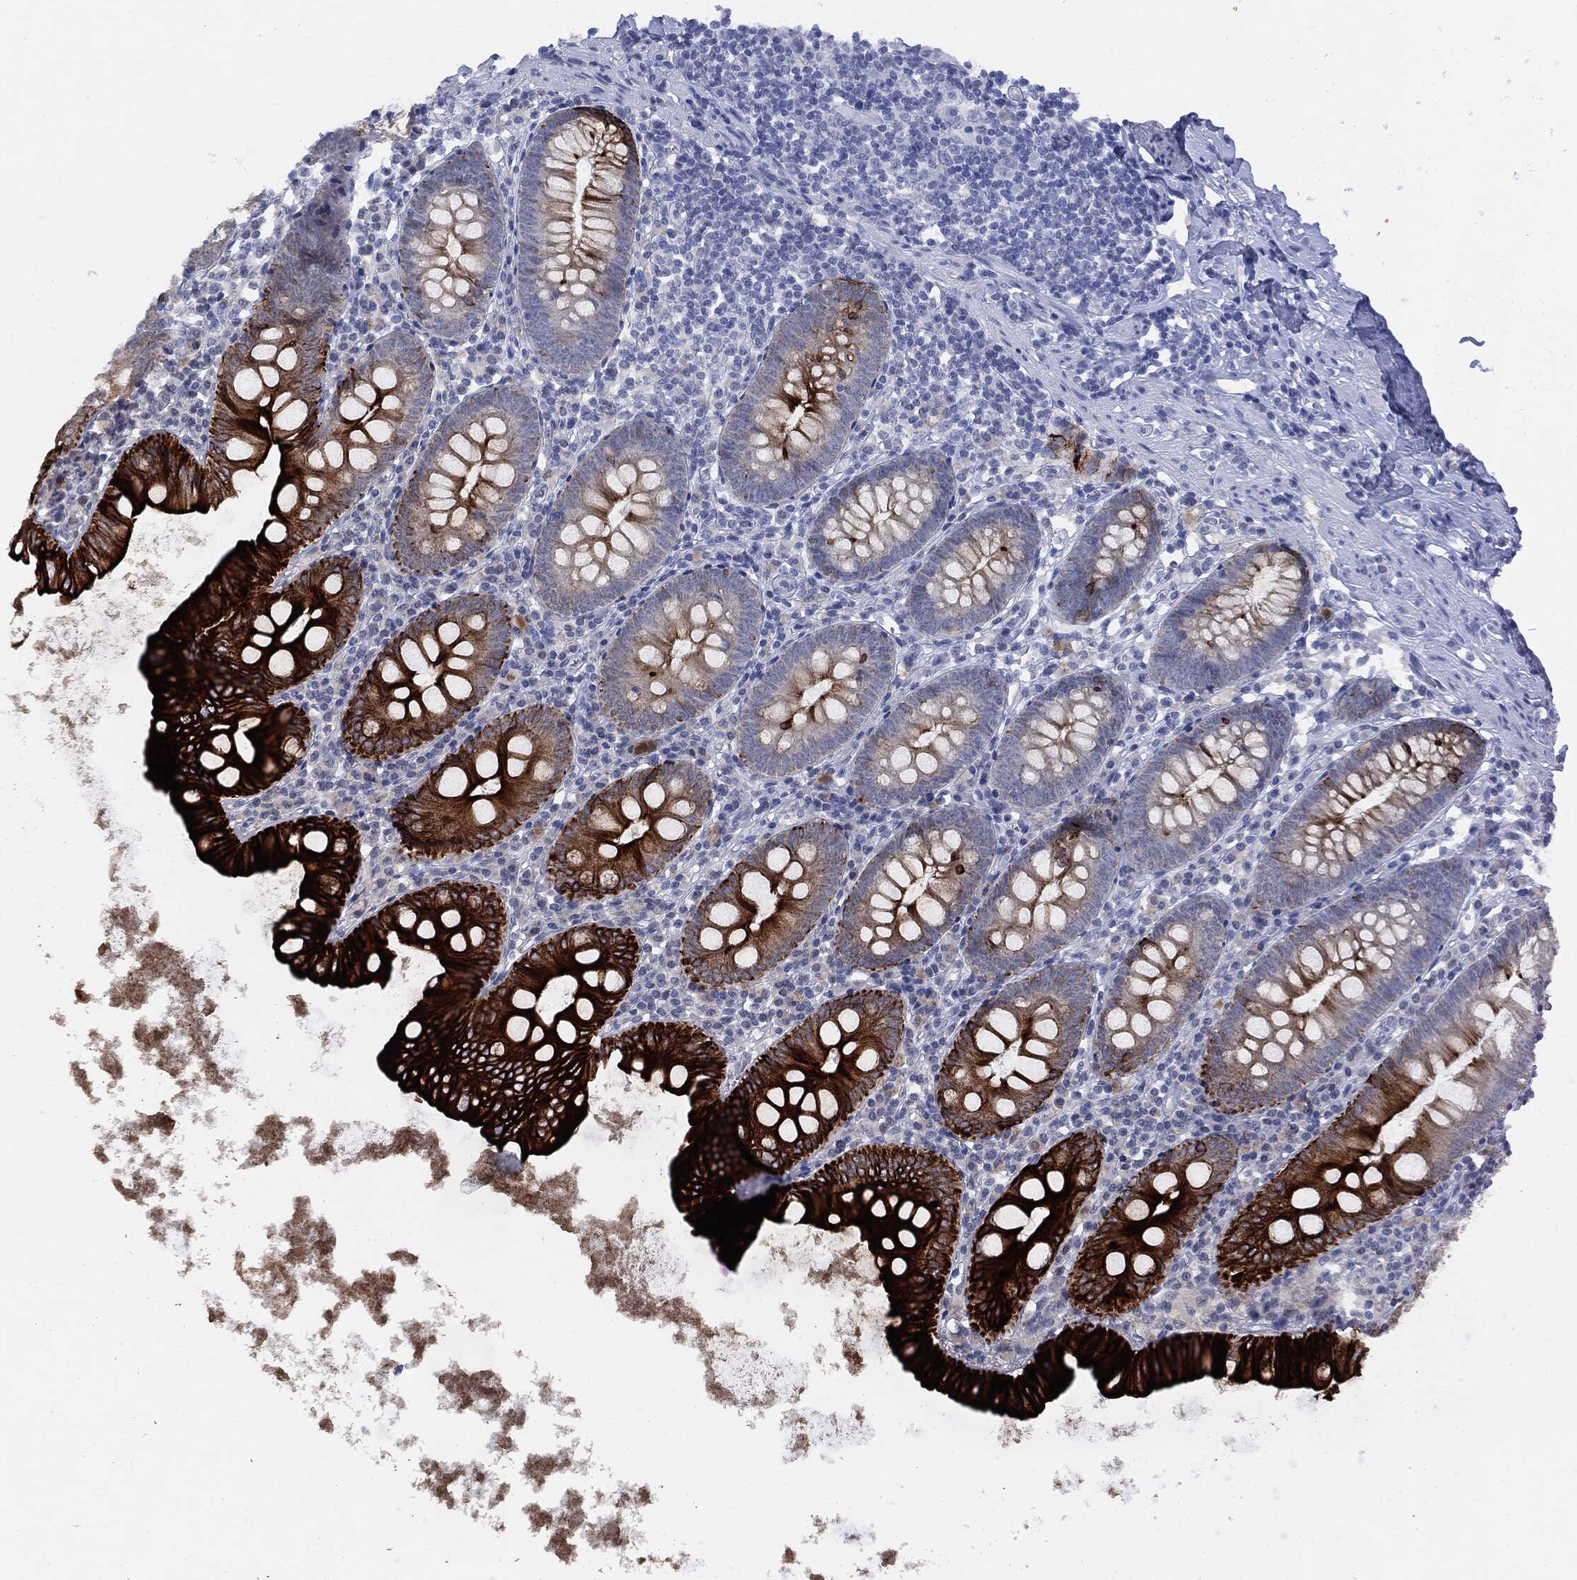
{"staining": {"intensity": "strong", "quantity": "25%-75%", "location": "cytoplasmic/membranous"}, "tissue": "appendix", "cell_type": "Glandular cells", "image_type": "normal", "snomed": [{"axis": "morphology", "description": "Normal tissue, NOS"}, {"axis": "topography", "description": "Appendix"}], "caption": "Immunohistochemistry (IHC) photomicrograph of normal appendix stained for a protein (brown), which displays high levels of strong cytoplasmic/membranous staining in approximately 25%-75% of glandular cells.", "gene": "MUC1", "patient": {"sex": "female", "age": 82}}